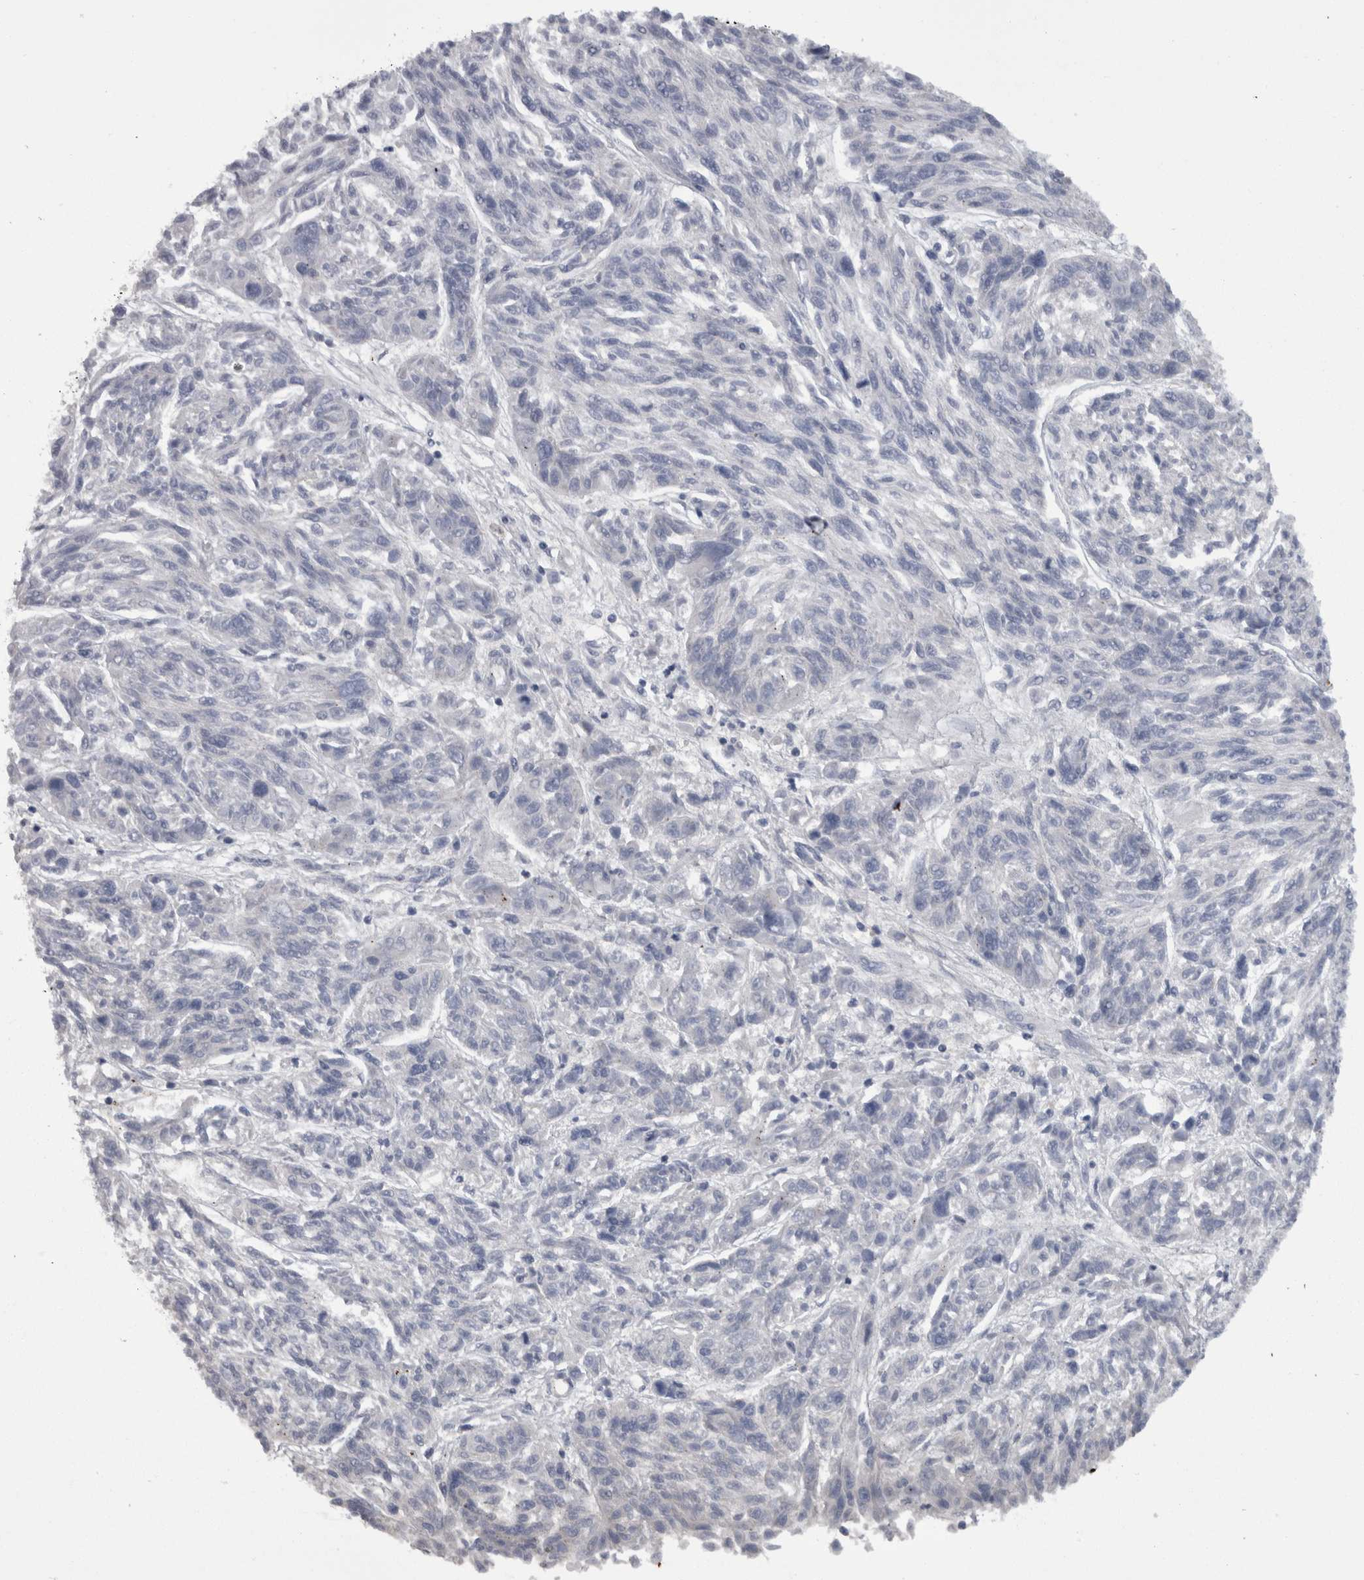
{"staining": {"intensity": "negative", "quantity": "none", "location": "none"}, "tissue": "melanoma", "cell_type": "Tumor cells", "image_type": "cancer", "snomed": [{"axis": "morphology", "description": "Malignant melanoma, NOS"}, {"axis": "topography", "description": "Skin"}], "caption": "The immunohistochemistry micrograph has no significant staining in tumor cells of malignant melanoma tissue. The staining was performed using DAB (3,3'-diaminobenzidine) to visualize the protein expression in brown, while the nuclei were stained in blue with hematoxylin (Magnification: 20x).", "gene": "CAMK2D", "patient": {"sex": "male", "age": 53}}